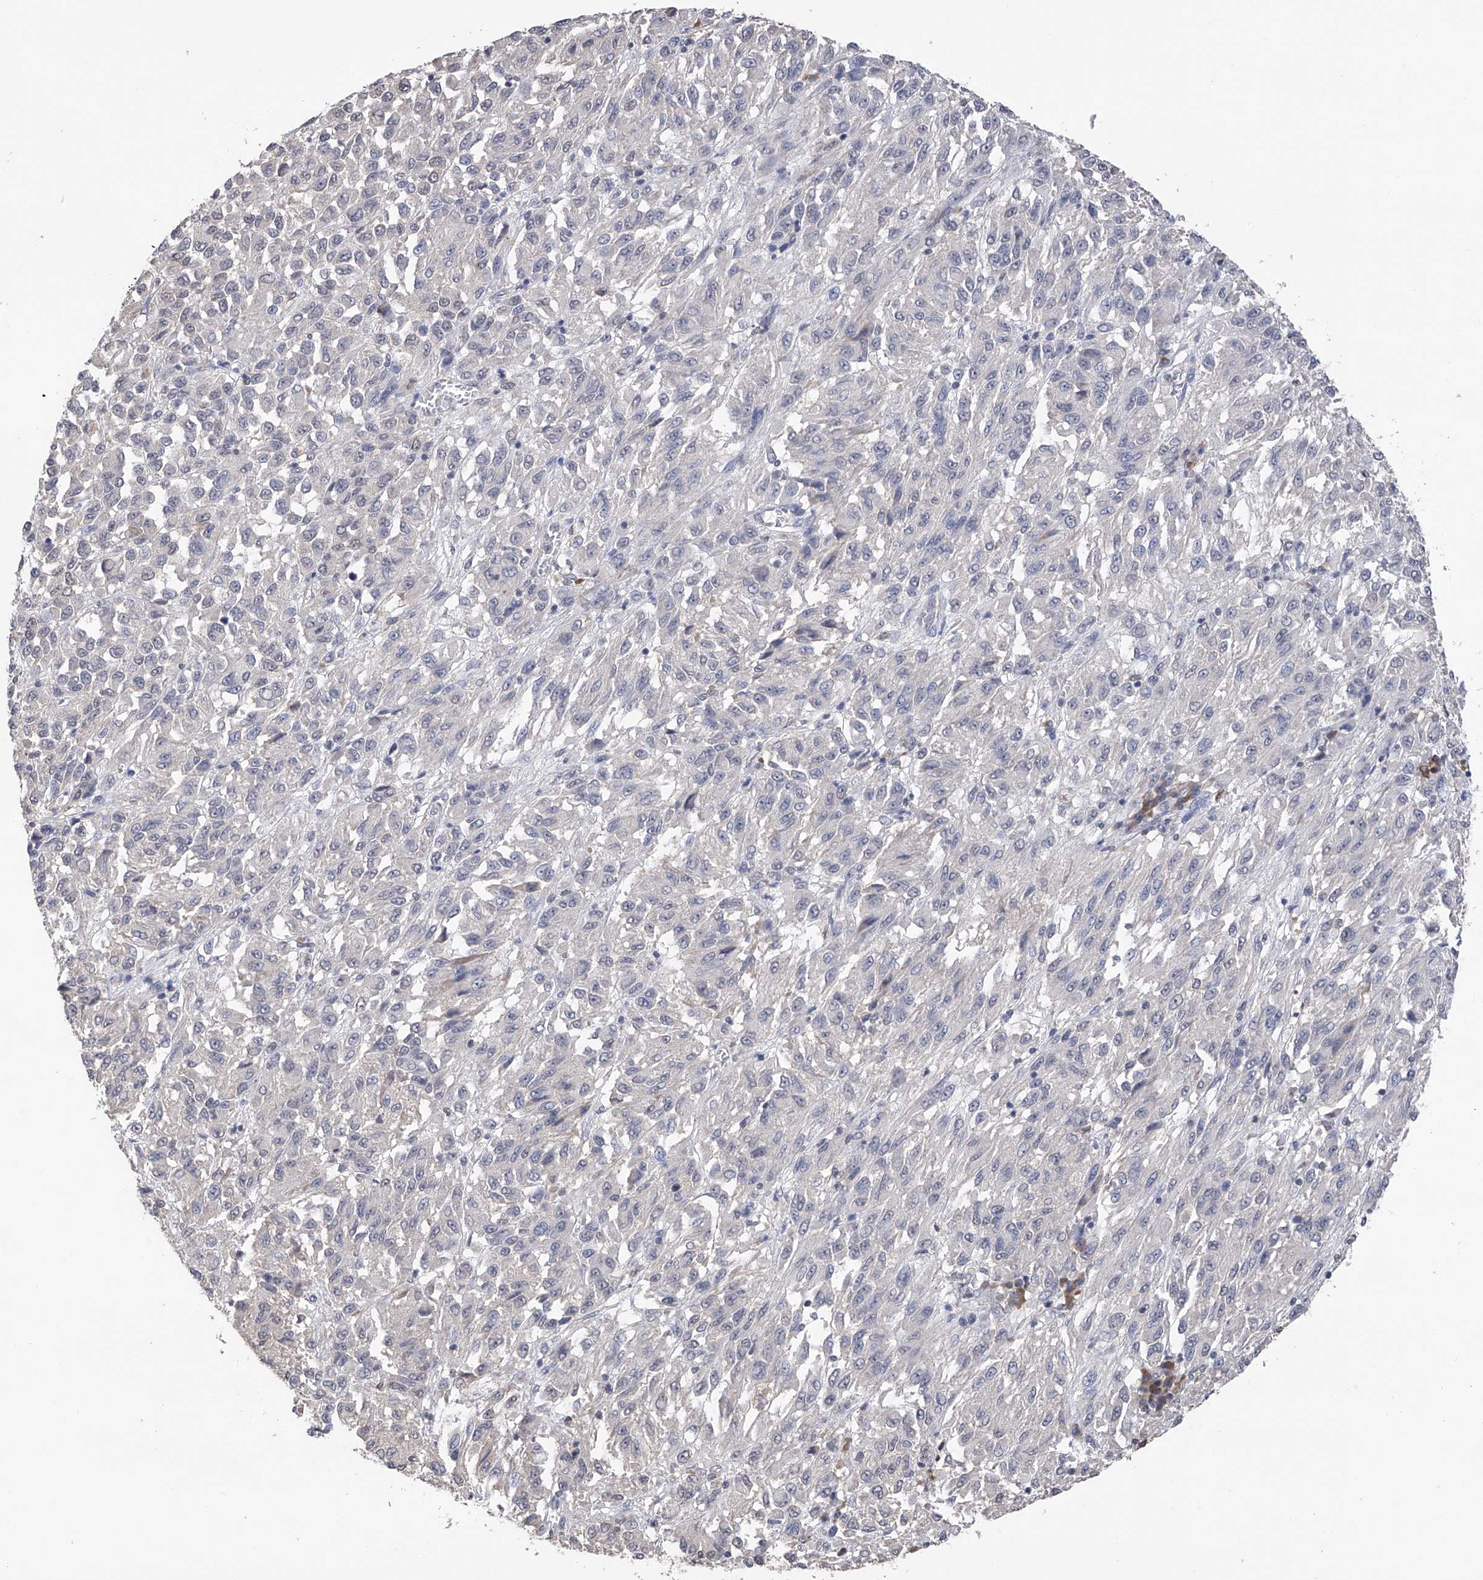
{"staining": {"intensity": "negative", "quantity": "none", "location": "none"}, "tissue": "melanoma", "cell_type": "Tumor cells", "image_type": "cancer", "snomed": [{"axis": "morphology", "description": "Malignant melanoma, Metastatic site"}, {"axis": "topography", "description": "Lung"}], "caption": "Malignant melanoma (metastatic site) was stained to show a protein in brown. There is no significant staining in tumor cells.", "gene": "DMAP1", "patient": {"sex": "male", "age": 64}}